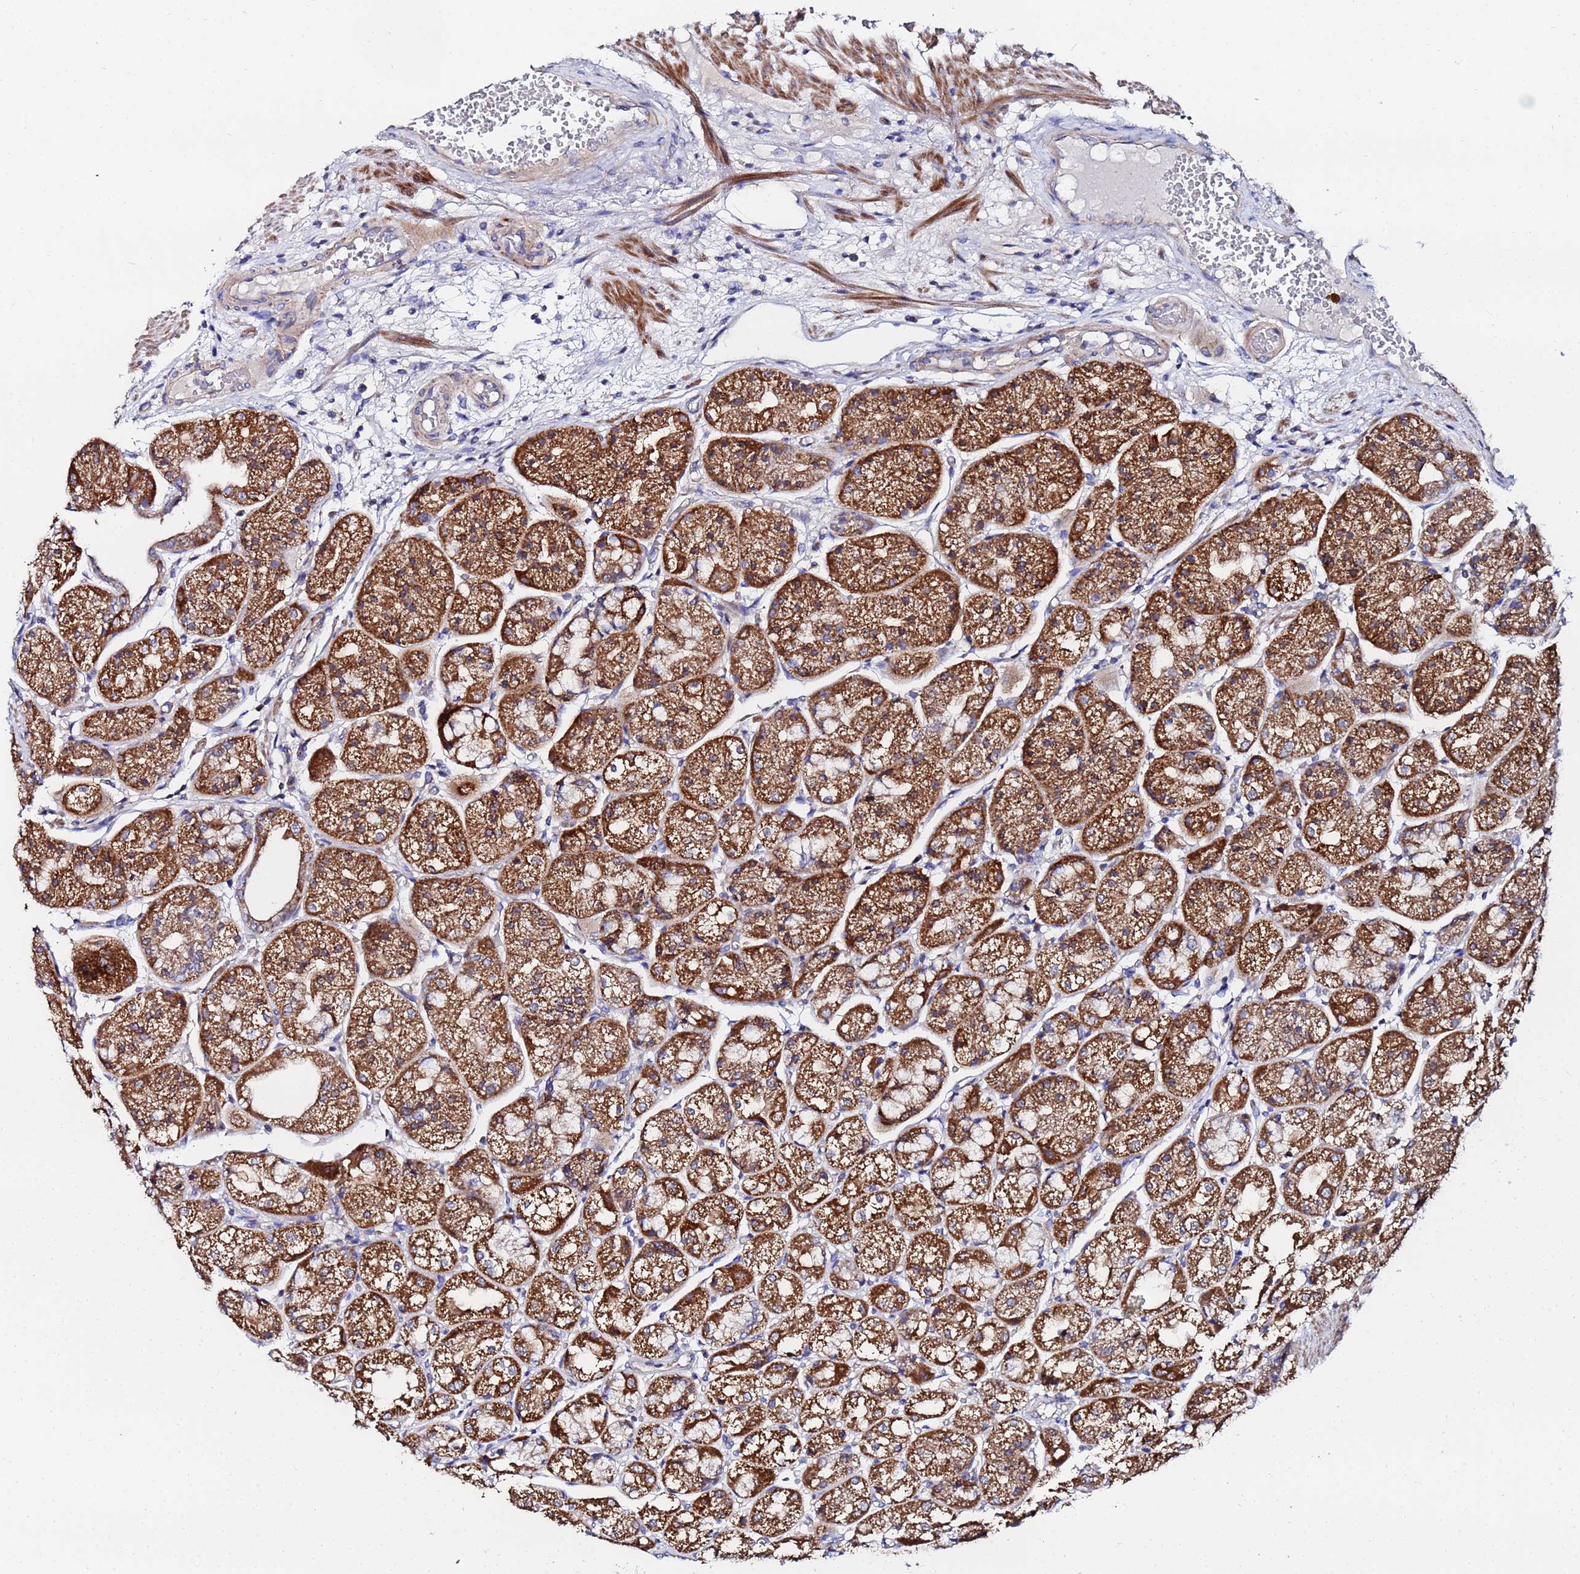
{"staining": {"intensity": "strong", "quantity": ">75%", "location": "cytoplasmic/membranous"}, "tissue": "stomach", "cell_type": "Glandular cells", "image_type": "normal", "snomed": [{"axis": "morphology", "description": "Normal tissue, NOS"}, {"axis": "topography", "description": "Stomach, upper"}], "caption": "Strong cytoplasmic/membranous positivity is seen in approximately >75% of glandular cells in unremarkable stomach.", "gene": "FAHD2A", "patient": {"sex": "male", "age": 72}}